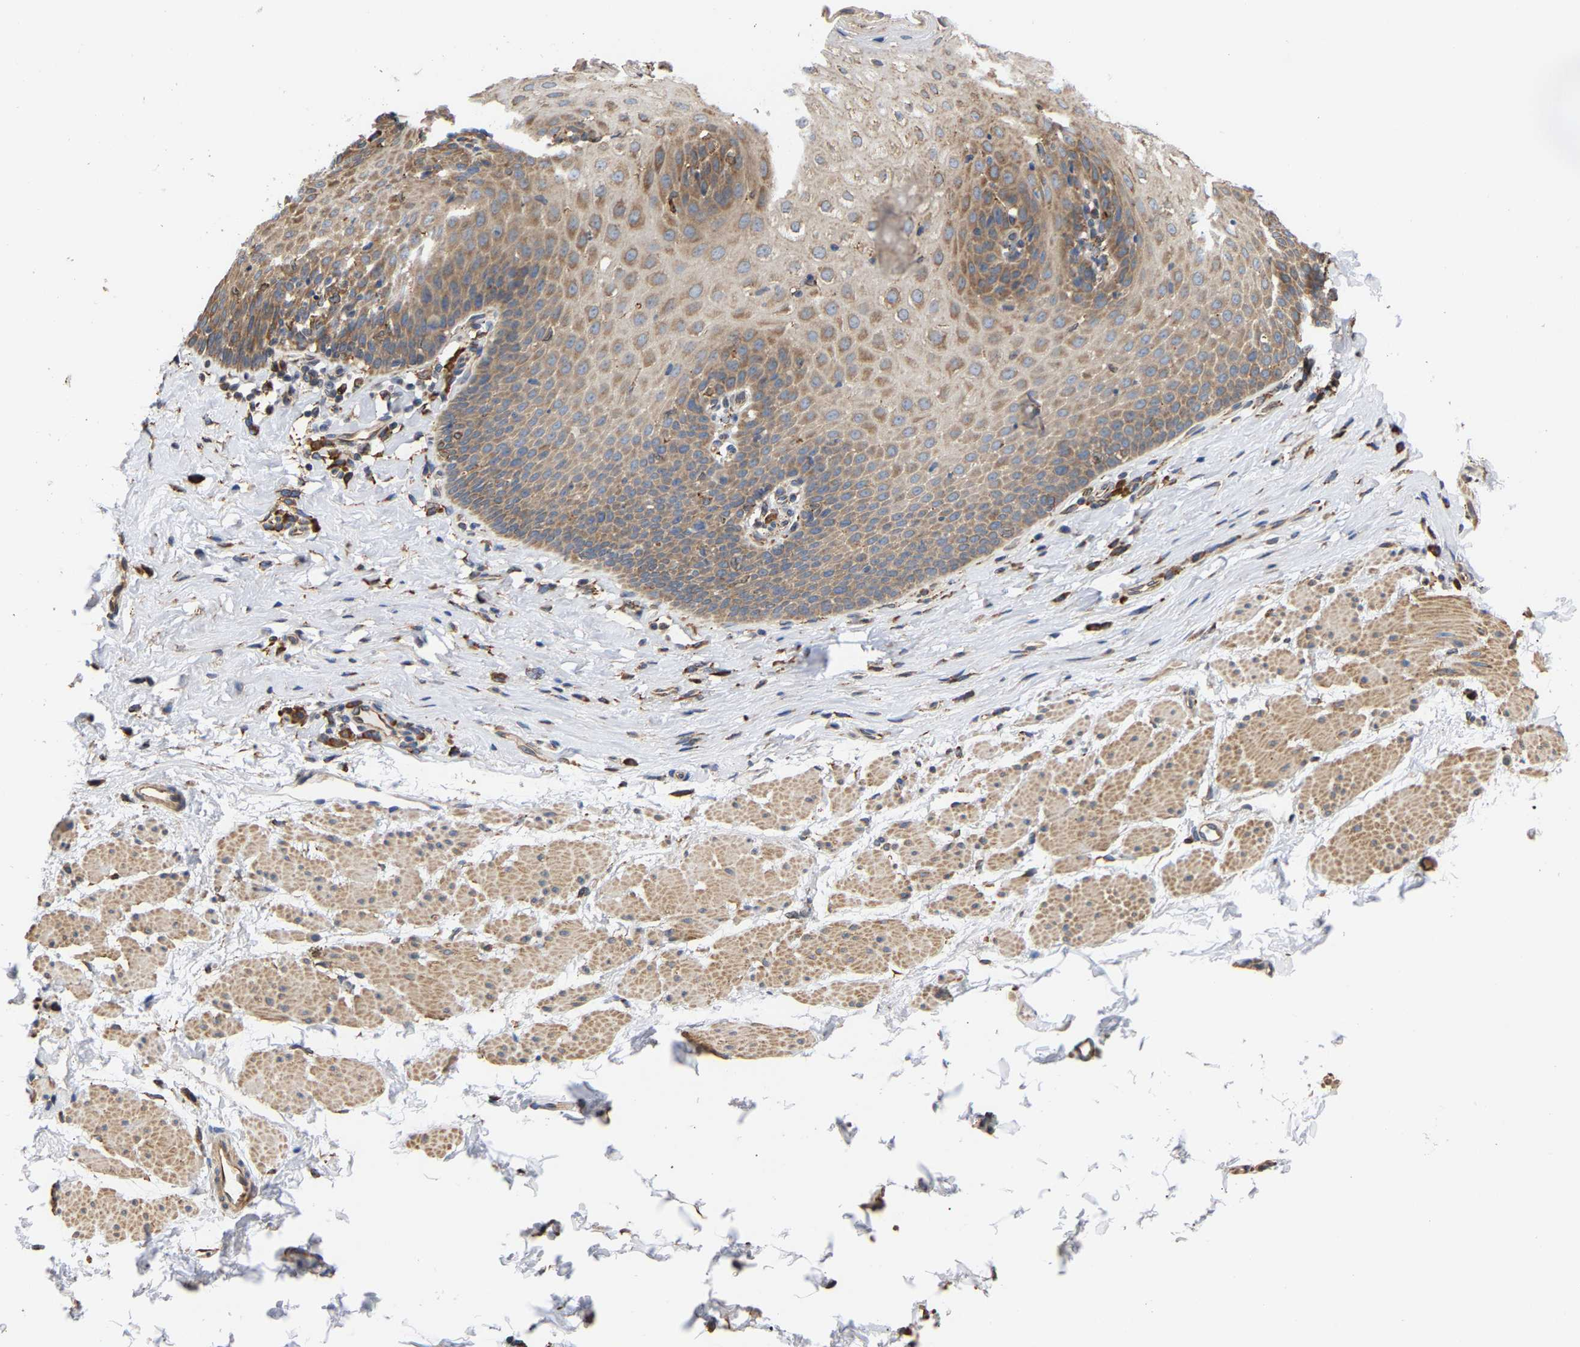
{"staining": {"intensity": "moderate", "quantity": ">75%", "location": "cytoplasmic/membranous"}, "tissue": "esophagus", "cell_type": "Squamous epithelial cells", "image_type": "normal", "snomed": [{"axis": "morphology", "description": "Normal tissue, NOS"}, {"axis": "topography", "description": "Esophagus"}], "caption": "Esophagus stained with immunohistochemistry reveals moderate cytoplasmic/membranous positivity in approximately >75% of squamous epithelial cells. (Brightfield microscopy of DAB IHC at high magnification).", "gene": "ARAP1", "patient": {"sex": "female", "age": 61}}